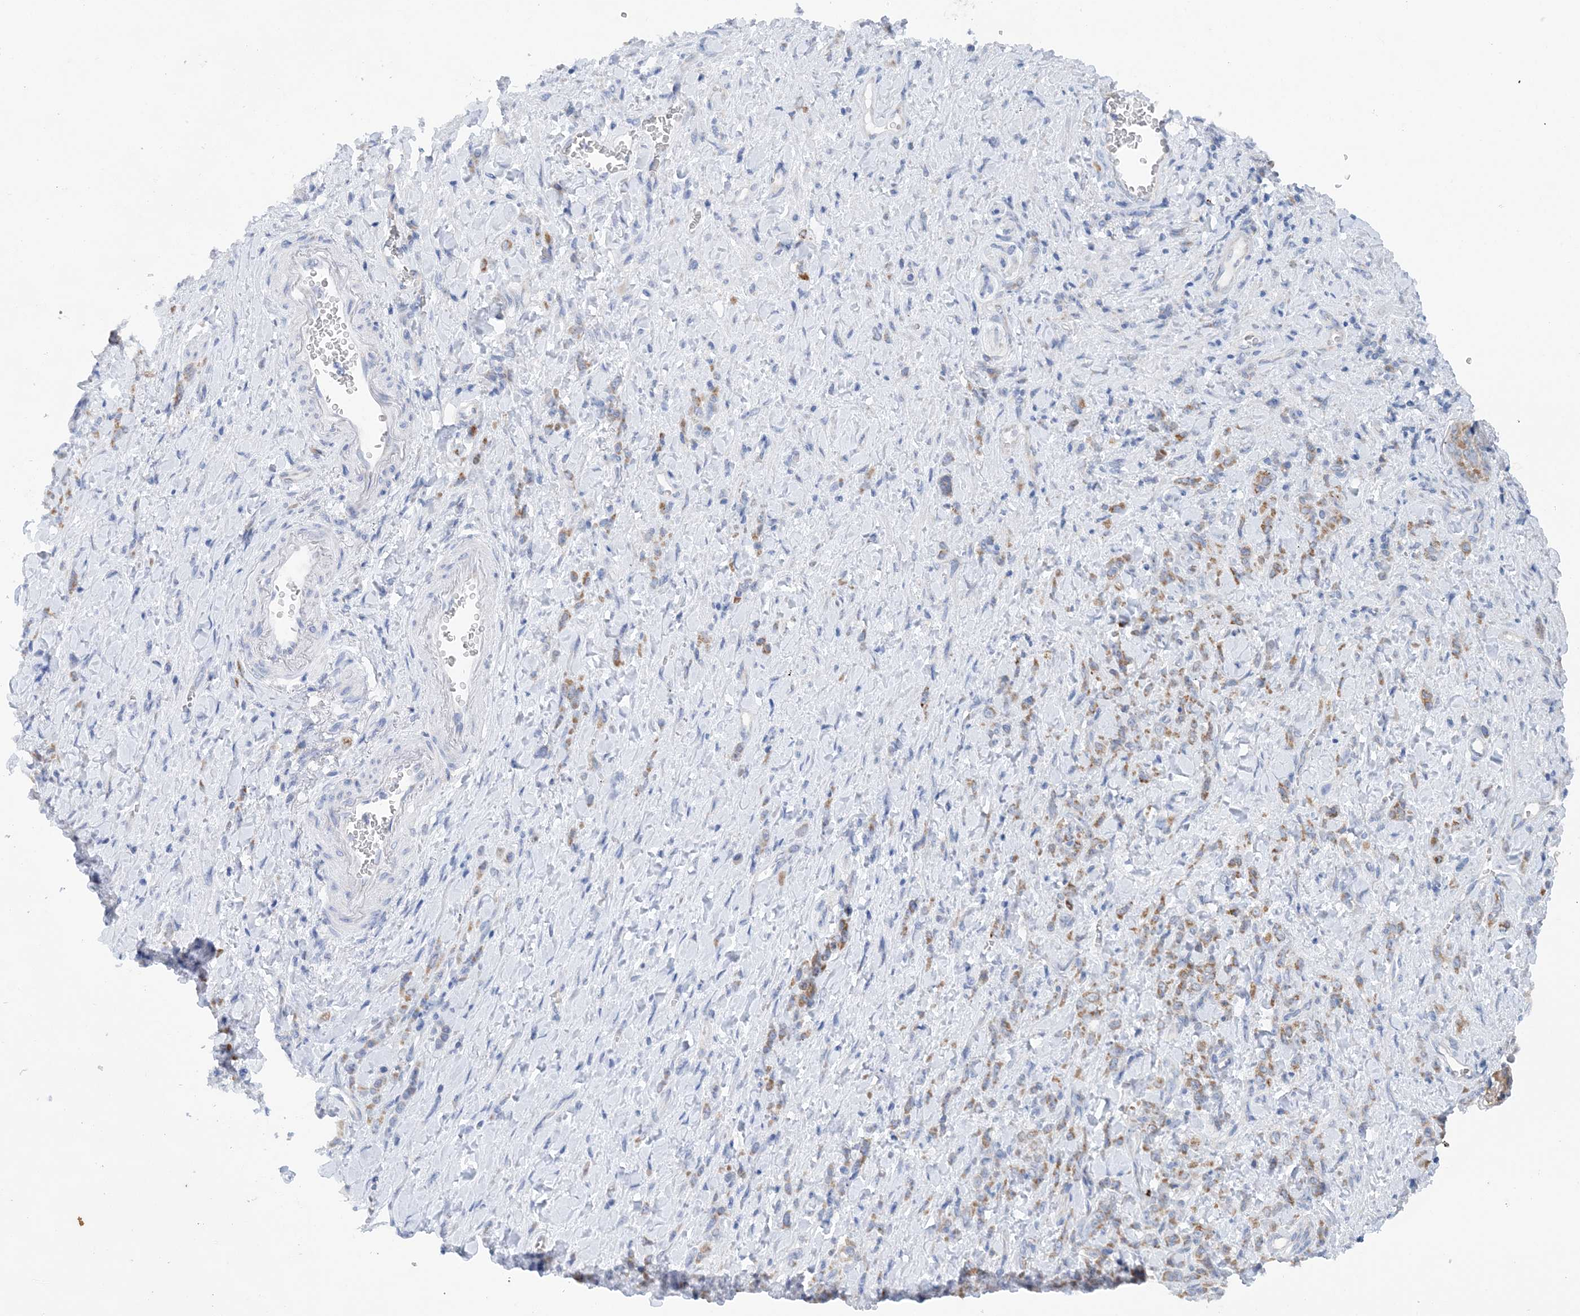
{"staining": {"intensity": "moderate", "quantity": "25%-75%", "location": "cytoplasmic/membranous"}, "tissue": "stomach cancer", "cell_type": "Tumor cells", "image_type": "cancer", "snomed": [{"axis": "morphology", "description": "Normal tissue, NOS"}, {"axis": "morphology", "description": "Adenocarcinoma, NOS"}, {"axis": "topography", "description": "Stomach"}], "caption": "Tumor cells show medium levels of moderate cytoplasmic/membranous positivity in about 25%-75% of cells in stomach adenocarcinoma.", "gene": "COPE", "patient": {"sex": "male", "age": 82}}